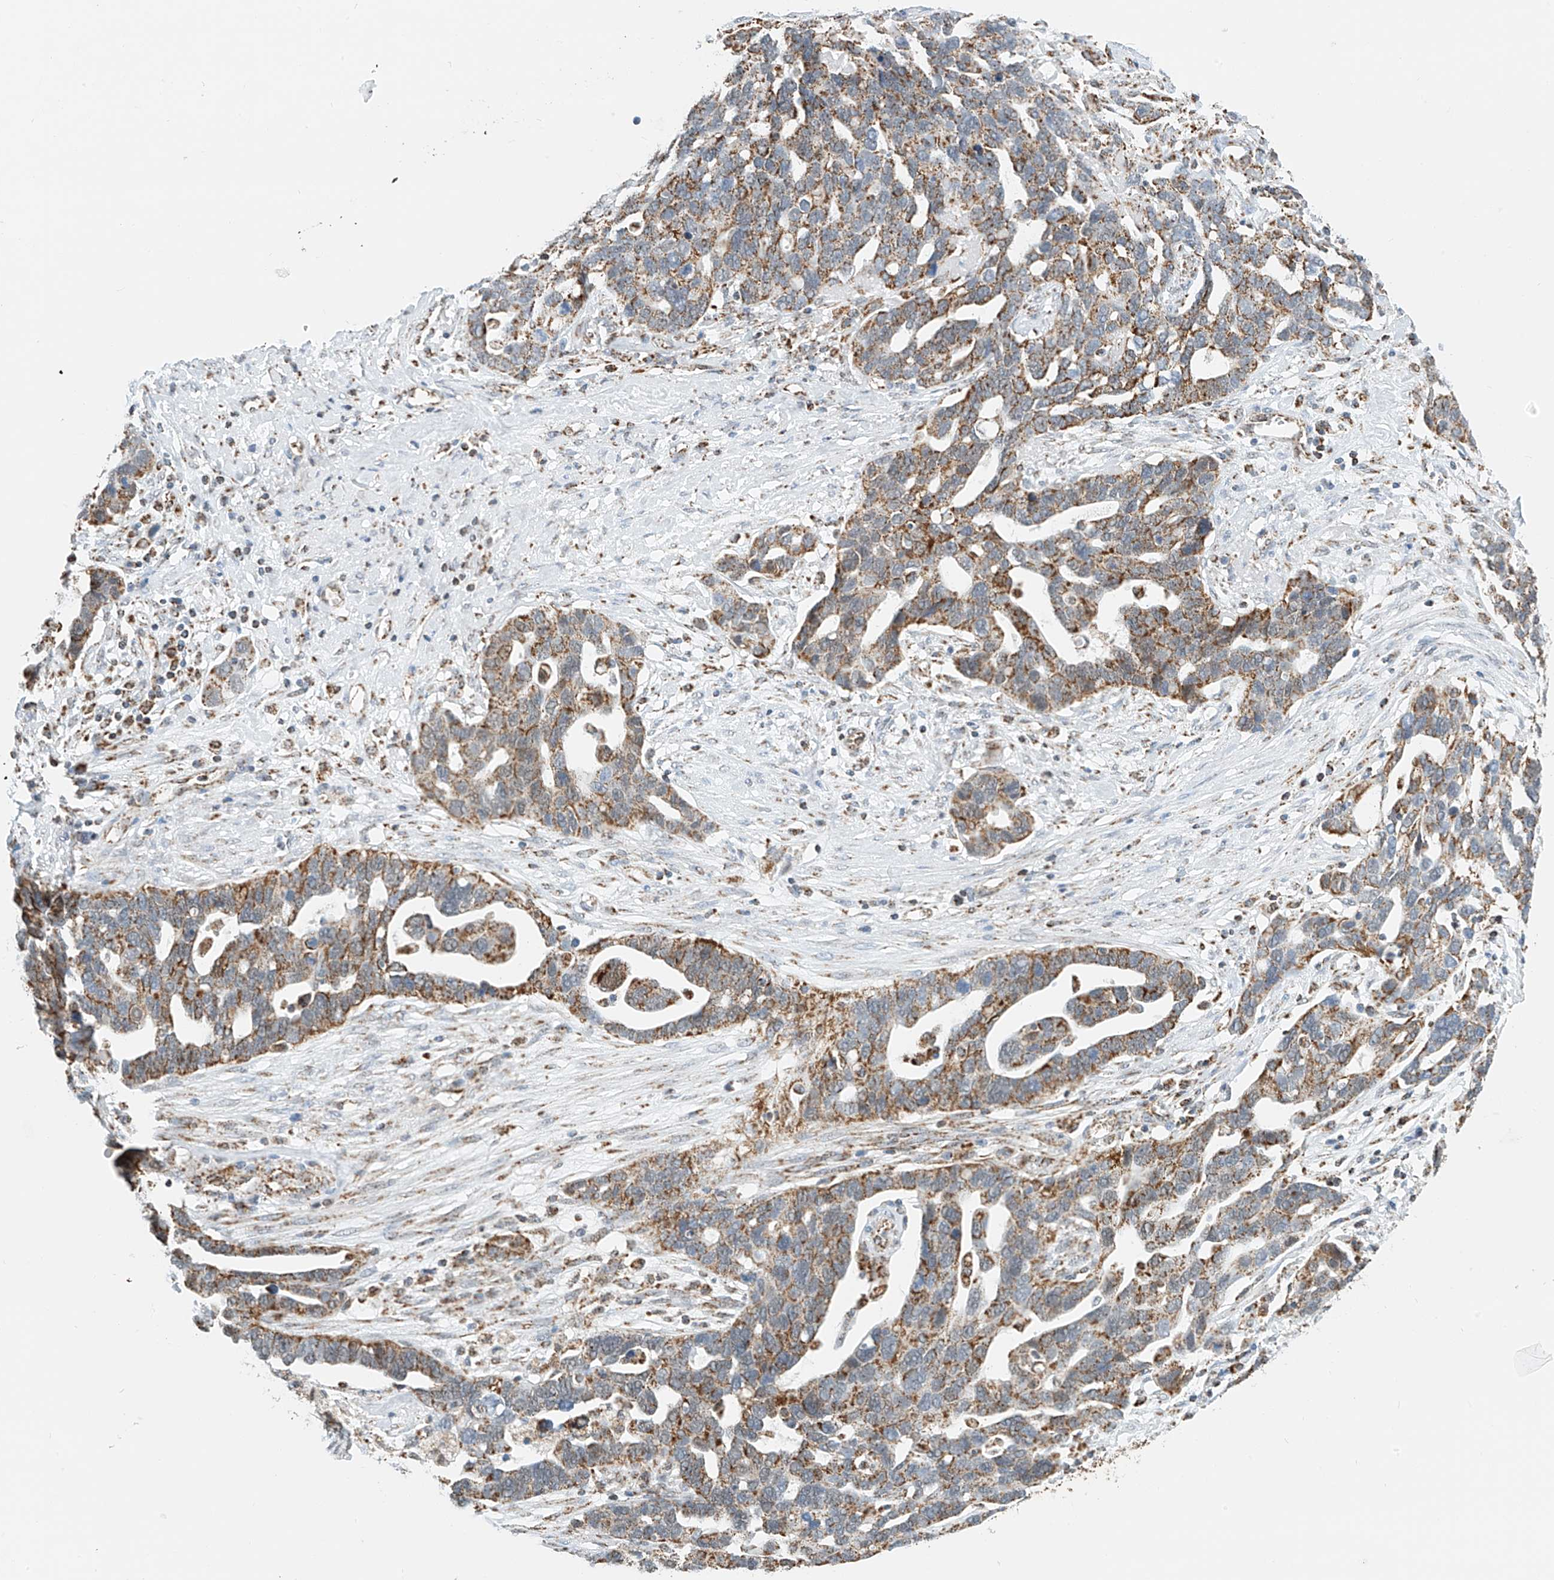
{"staining": {"intensity": "moderate", "quantity": ">75%", "location": "cytoplasmic/membranous"}, "tissue": "ovarian cancer", "cell_type": "Tumor cells", "image_type": "cancer", "snomed": [{"axis": "morphology", "description": "Cystadenocarcinoma, serous, NOS"}, {"axis": "topography", "description": "Ovary"}], "caption": "Ovarian cancer (serous cystadenocarcinoma) stained with a protein marker reveals moderate staining in tumor cells.", "gene": "PPA2", "patient": {"sex": "female", "age": 54}}